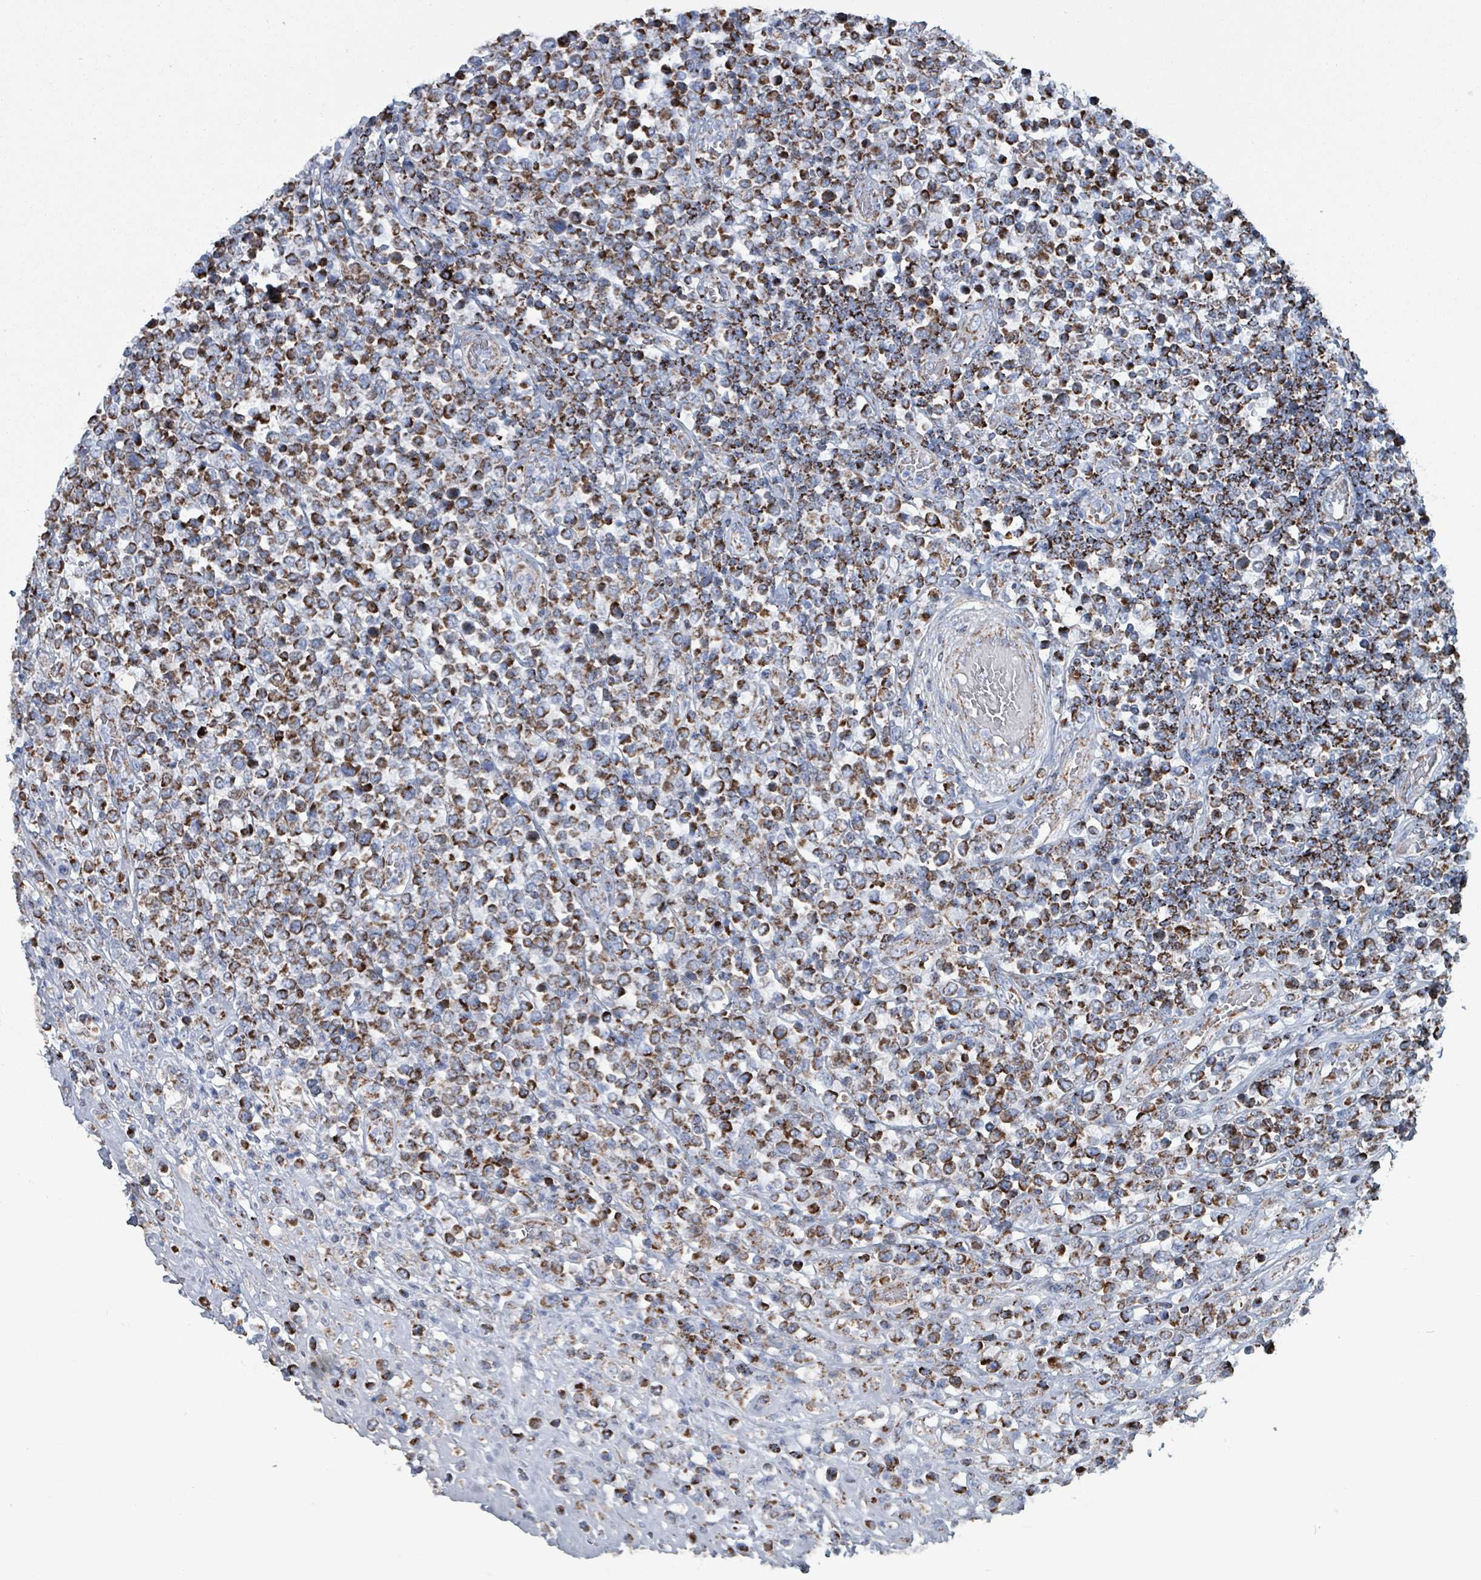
{"staining": {"intensity": "strong", "quantity": ">75%", "location": "cytoplasmic/membranous"}, "tissue": "lymphoma", "cell_type": "Tumor cells", "image_type": "cancer", "snomed": [{"axis": "morphology", "description": "Malignant lymphoma, non-Hodgkin's type, High grade"}, {"axis": "topography", "description": "Soft tissue"}], "caption": "High-power microscopy captured an immunohistochemistry (IHC) photomicrograph of malignant lymphoma, non-Hodgkin's type (high-grade), revealing strong cytoplasmic/membranous expression in approximately >75% of tumor cells. The staining was performed using DAB to visualize the protein expression in brown, while the nuclei were stained in blue with hematoxylin (Magnification: 20x).", "gene": "IDH3B", "patient": {"sex": "female", "age": 56}}